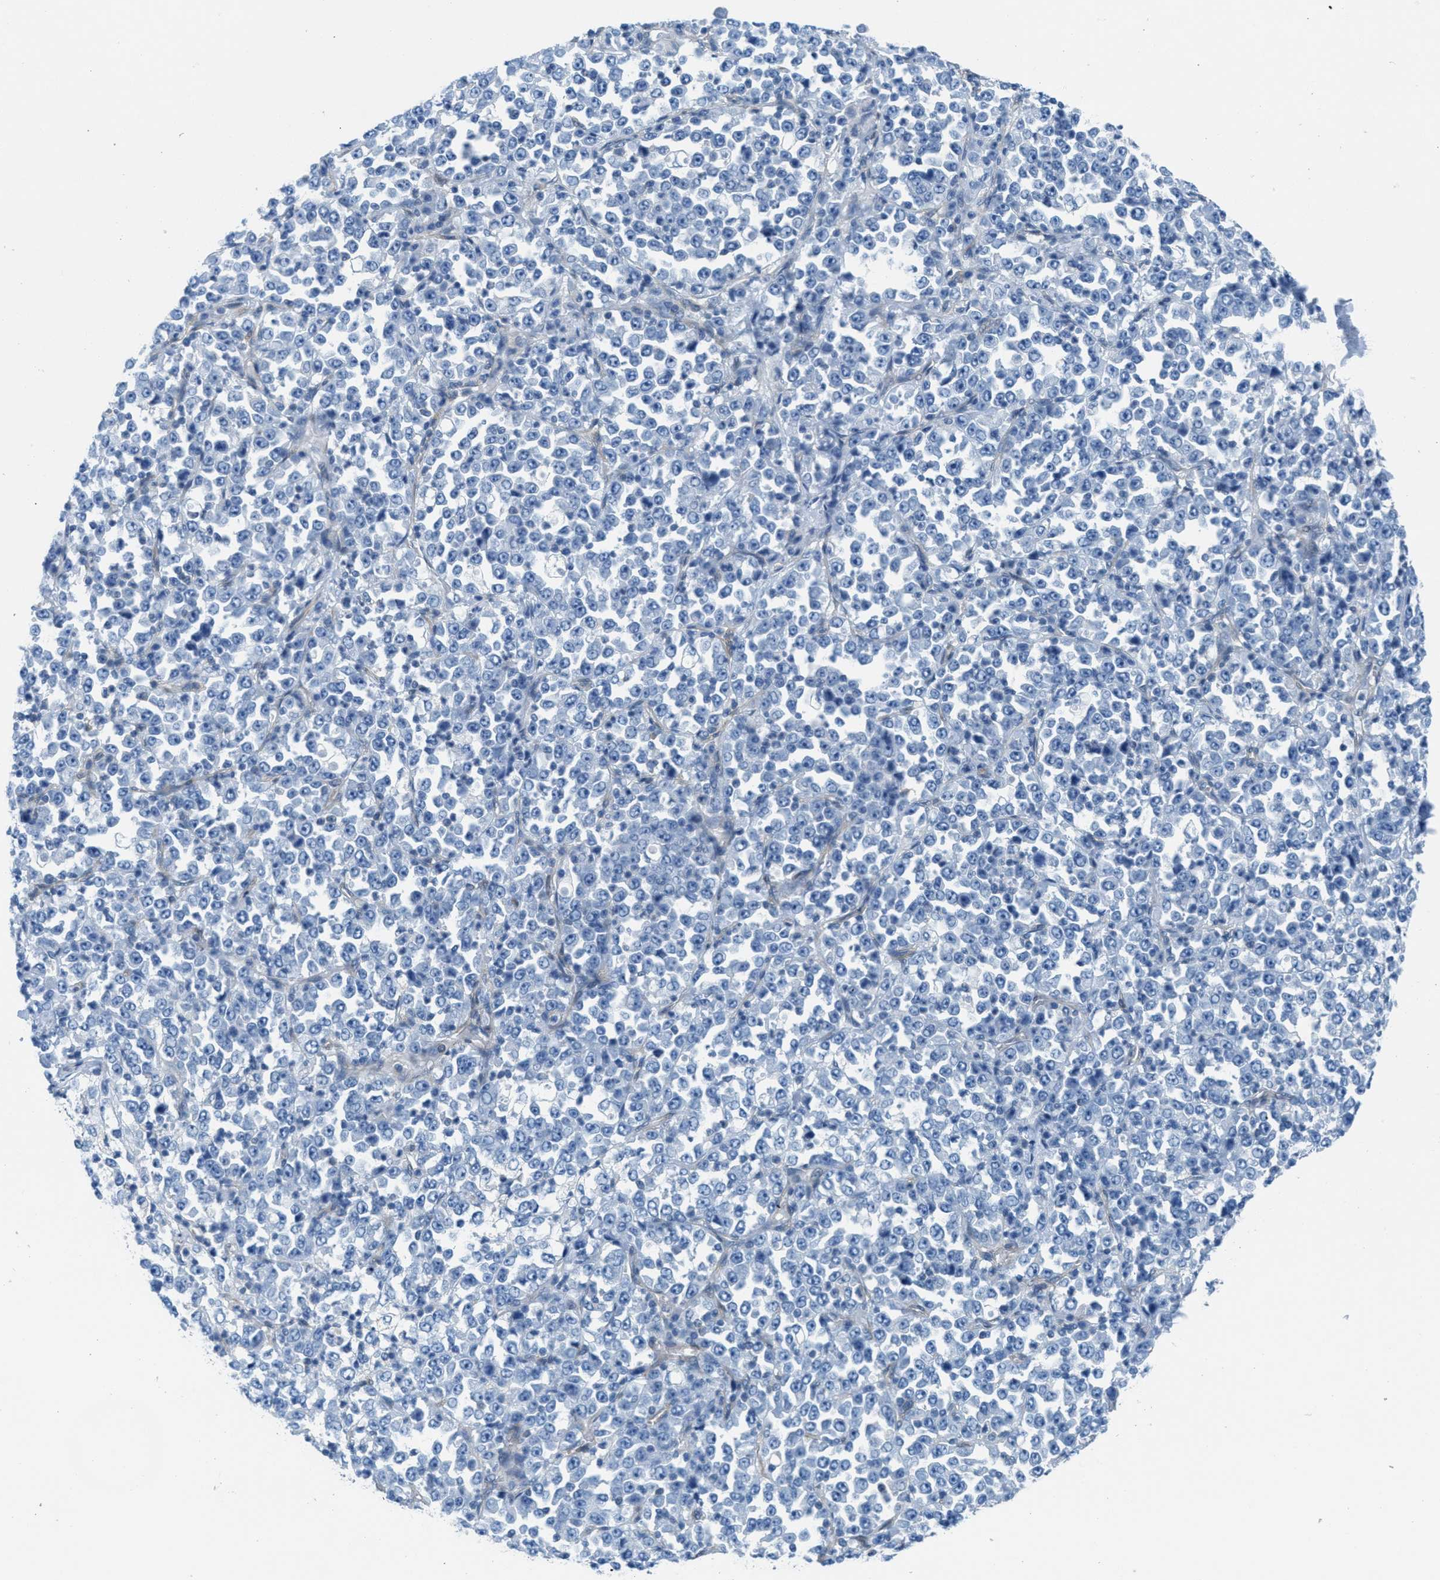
{"staining": {"intensity": "negative", "quantity": "none", "location": "none"}, "tissue": "stomach cancer", "cell_type": "Tumor cells", "image_type": "cancer", "snomed": [{"axis": "morphology", "description": "Normal tissue, NOS"}, {"axis": "morphology", "description": "Adenocarcinoma, NOS"}, {"axis": "topography", "description": "Stomach, upper"}, {"axis": "topography", "description": "Stomach"}], "caption": "Stomach cancer stained for a protein using immunohistochemistry (IHC) exhibits no expression tumor cells.", "gene": "MAPRE2", "patient": {"sex": "male", "age": 59}}